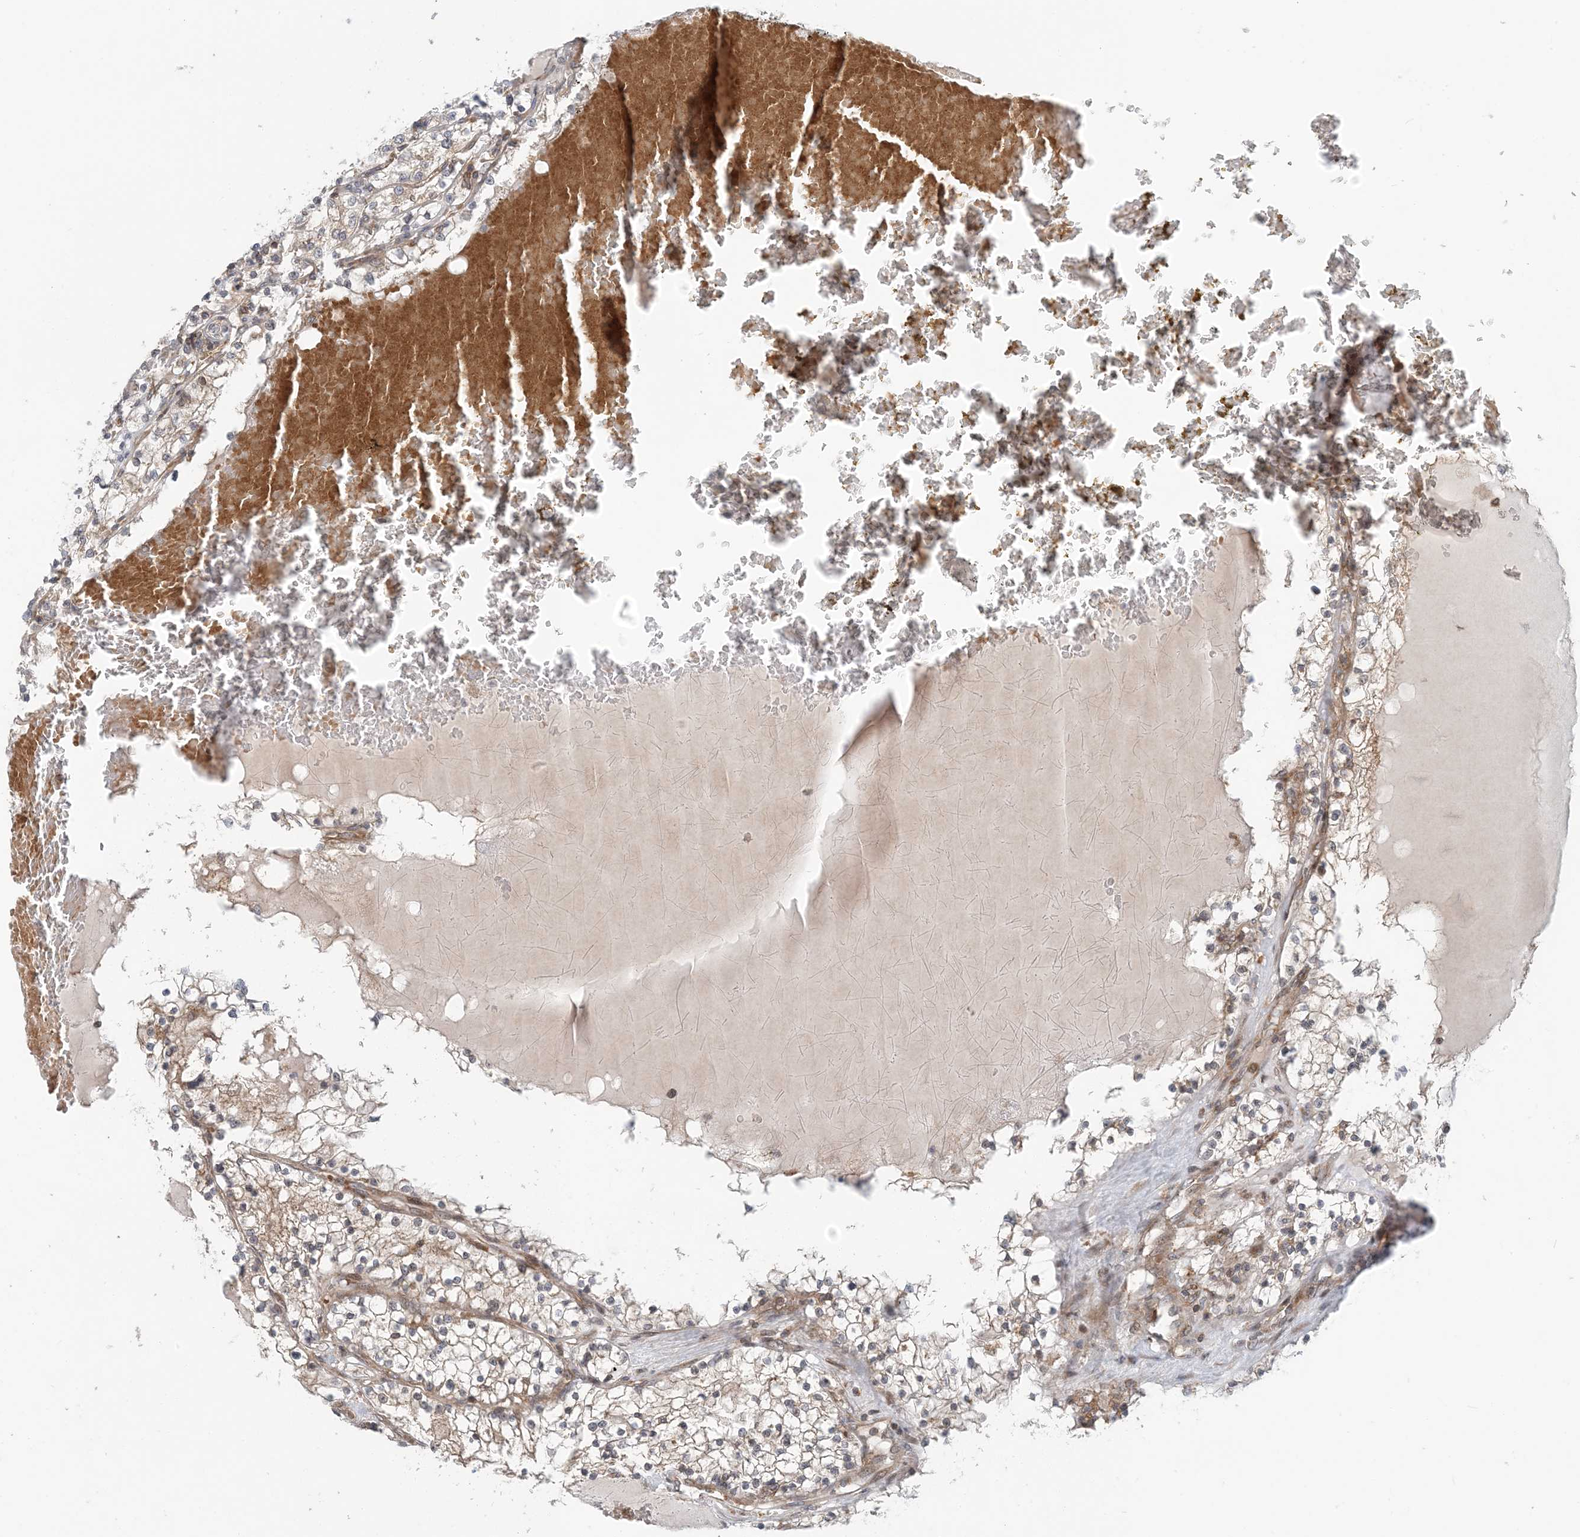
{"staining": {"intensity": "weak", "quantity": ">75%", "location": "cytoplasmic/membranous"}, "tissue": "renal cancer", "cell_type": "Tumor cells", "image_type": "cancer", "snomed": [{"axis": "morphology", "description": "Normal tissue, NOS"}, {"axis": "morphology", "description": "Adenocarcinoma, NOS"}, {"axis": "topography", "description": "Kidney"}], "caption": "Renal adenocarcinoma stained with a brown dye exhibits weak cytoplasmic/membranous positive staining in about >75% of tumor cells.", "gene": "ATP13A2", "patient": {"sex": "male", "age": 68}}